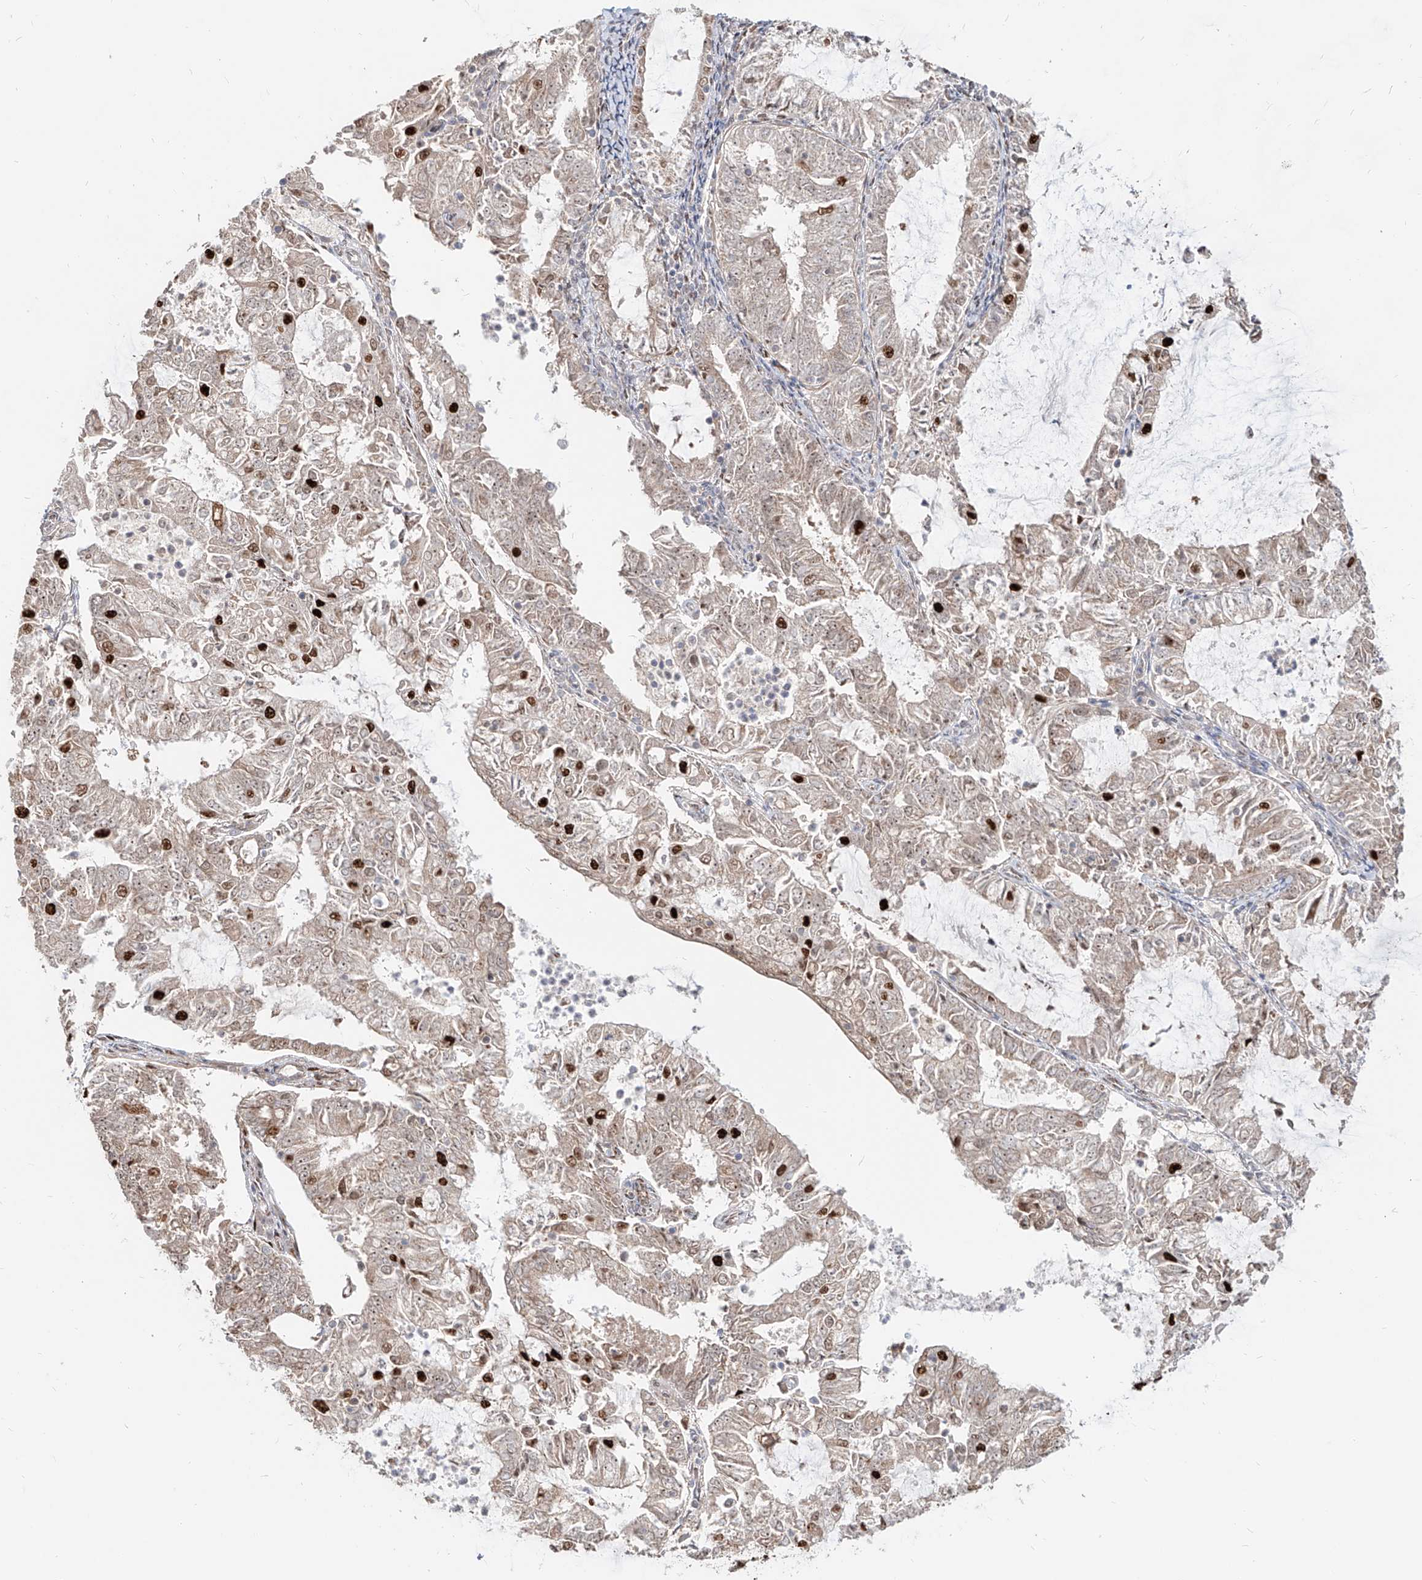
{"staining": {"intensity": "strong", "quantity": "<25%", "location": "nuclear"}, "tissue": "endometrial cancer", "cell_type": "Tumor cells", "image_type": "cancer", "snomed": [{"axis": "morphology", "description": "Adenocarcinoma, NOS"}, {"axis": "topography", "description": "Endometrium"}], "caption": "Tumor cells reveal medium levels of strong nuclear staining in about <25% of cells in adenocarcinoma (endometrial). Using DAB (3,3'-diaminobenzidine) (brown) and hematoxylin (blue) stains, captured at high magnification using brightfield microscopy.", "gene": "ZNF710", "patient": {"sex": "female", "age": 57}}